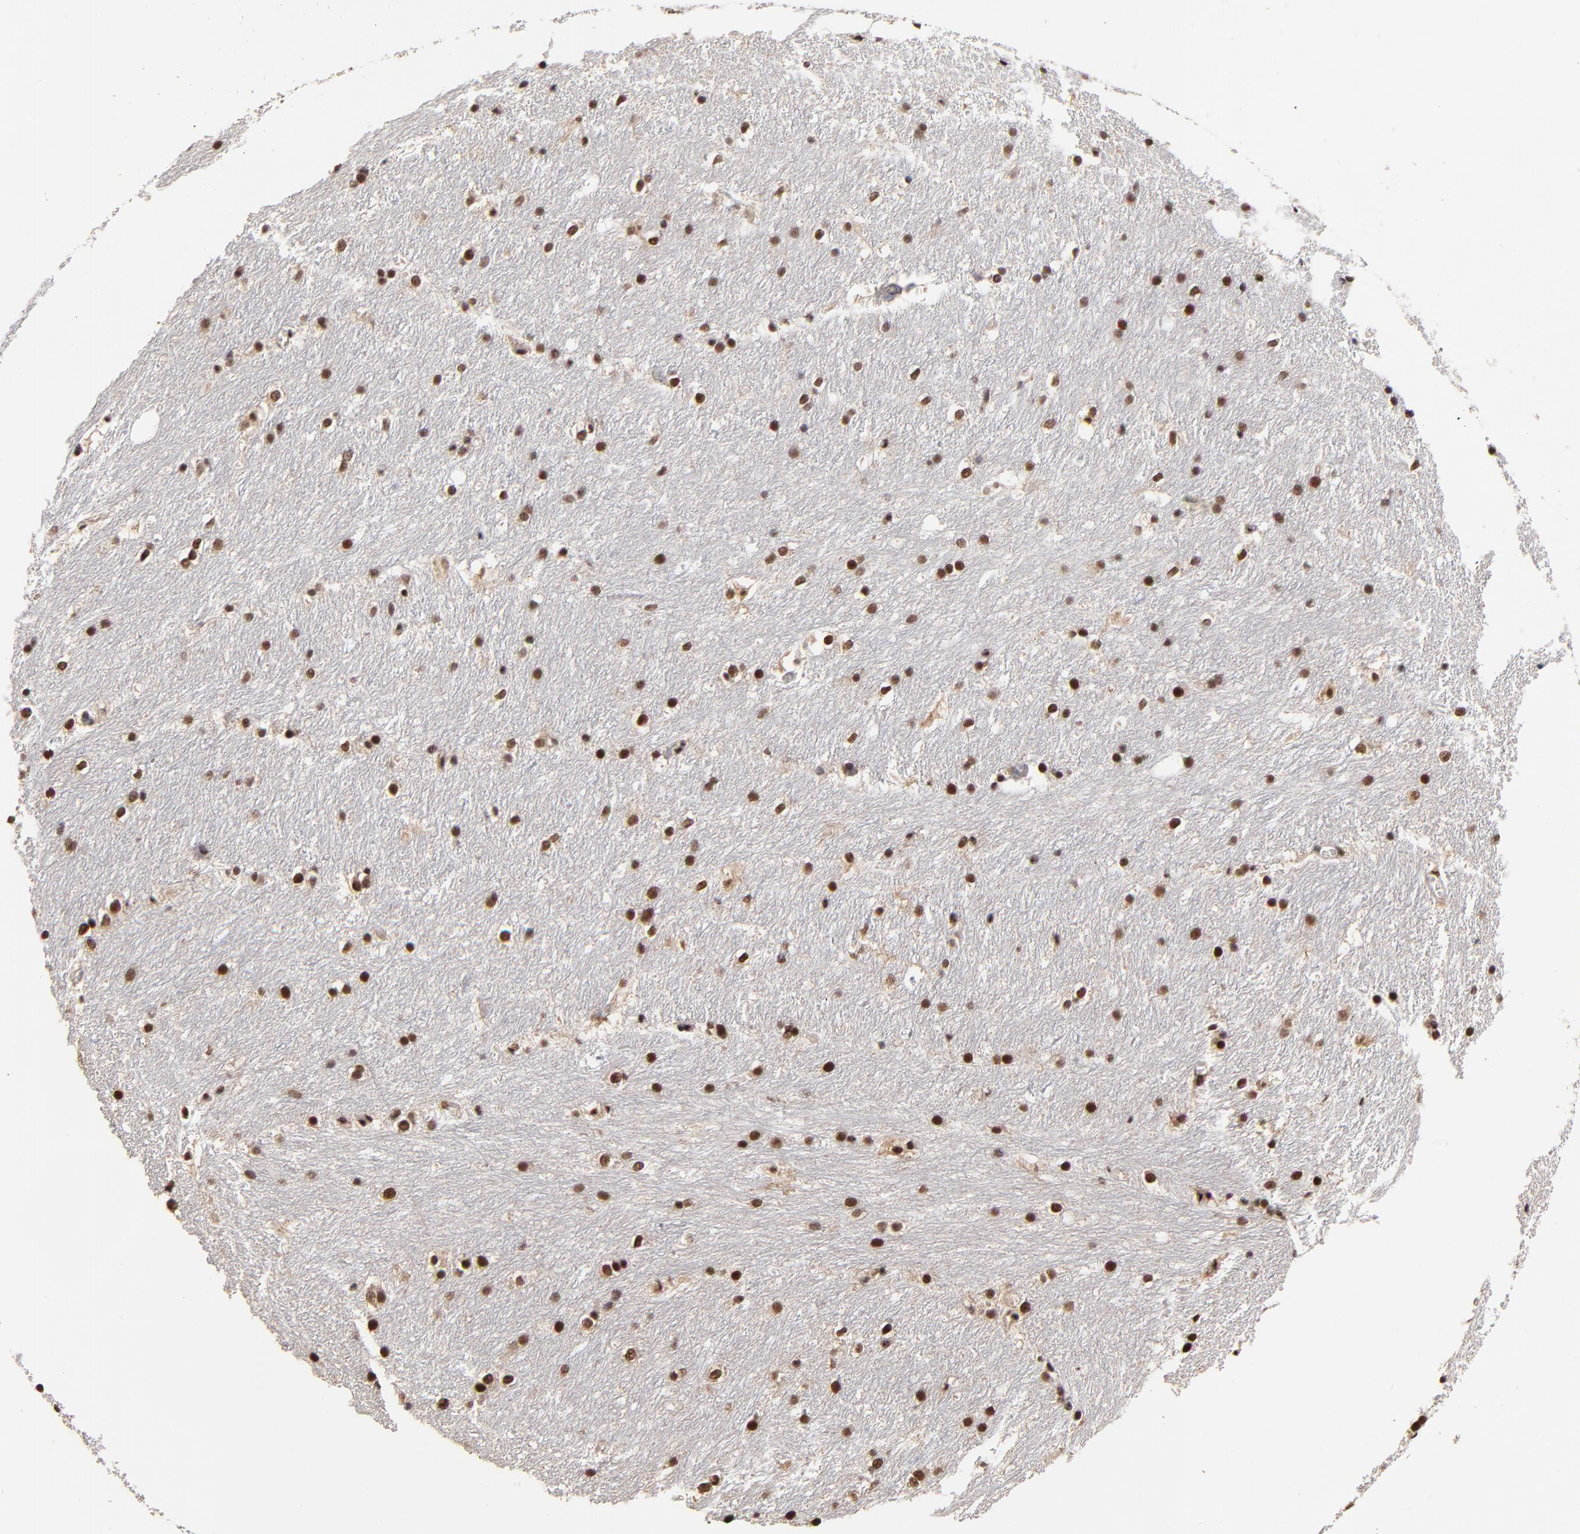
{"staining": {"intensity": "moderate", "quantity": ">75%", "location": "nuclear"}, "tissue": "caudate", "cell_type": "Glial cells", "image_type": "normal", "snomed": [{"axis": "morphology", "description": "Normal tissue, NOS"}, {"axis": "topography", "description": "Lateral ventricle wall"}], "caption": "This image exhibits immunohistochemistry staining of normal human caudate, with medium moderate nuclear positivity in about >75% of glial cells.", "gene": "RBM22", "patient": {"sex": "female", "age": 19}}